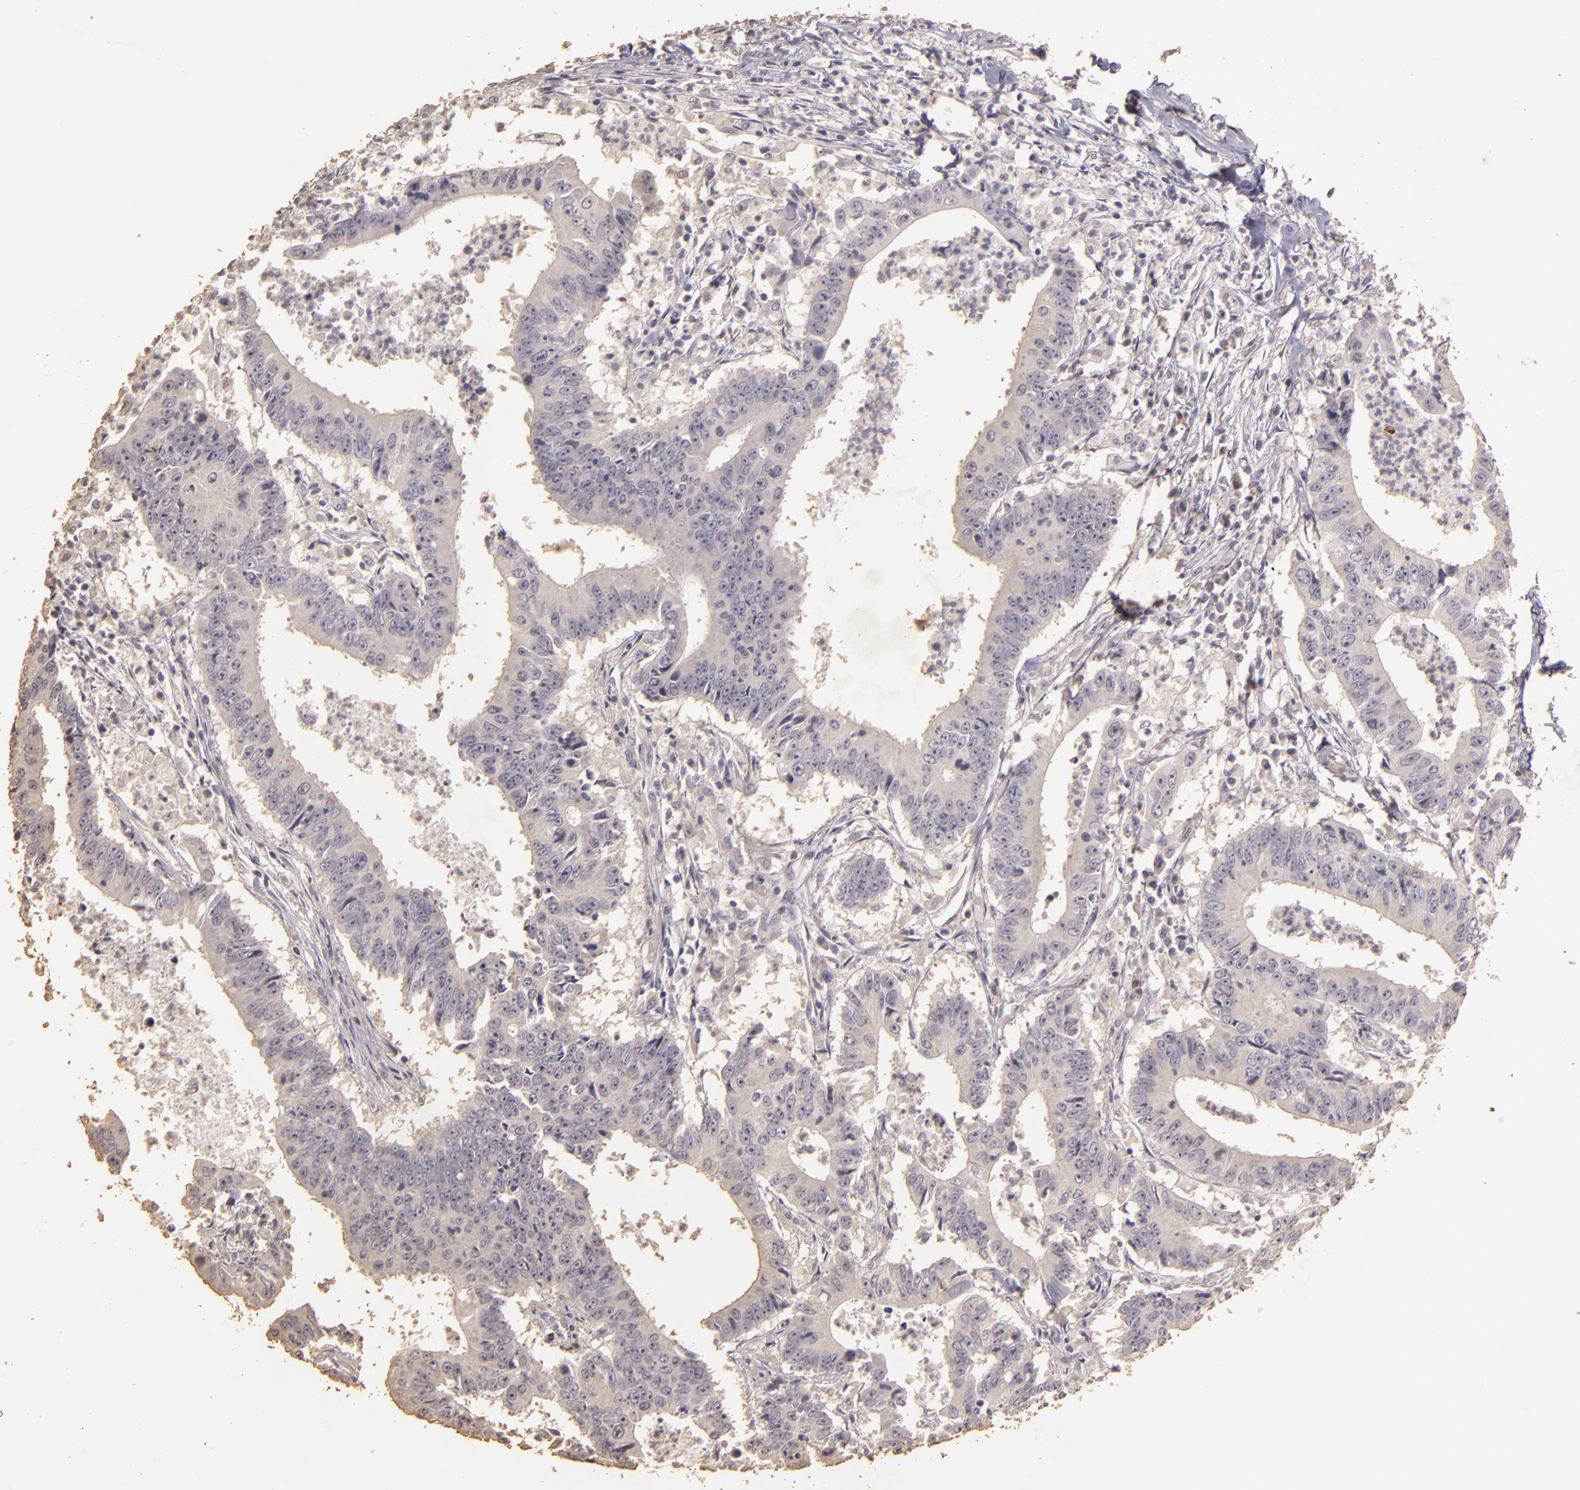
{"staining": {"intensity": "negative", "quantity": "none", "location": "none"}, "tissue": "colorectal cancer", "cell_type": "Tumor cells", "image_type": "cancer", "snomed": [{"axis": "morphology", "description": "Adenocarcinoma, NOS"}, {"axis": "topography", "description": "Colon"}], "caption": "An image of colorectal cancer stained for a protein exhibits no brown staining in tumor cells.", "gene": "BCL2L13", "patient": {"sex": "male", "age": 55}}